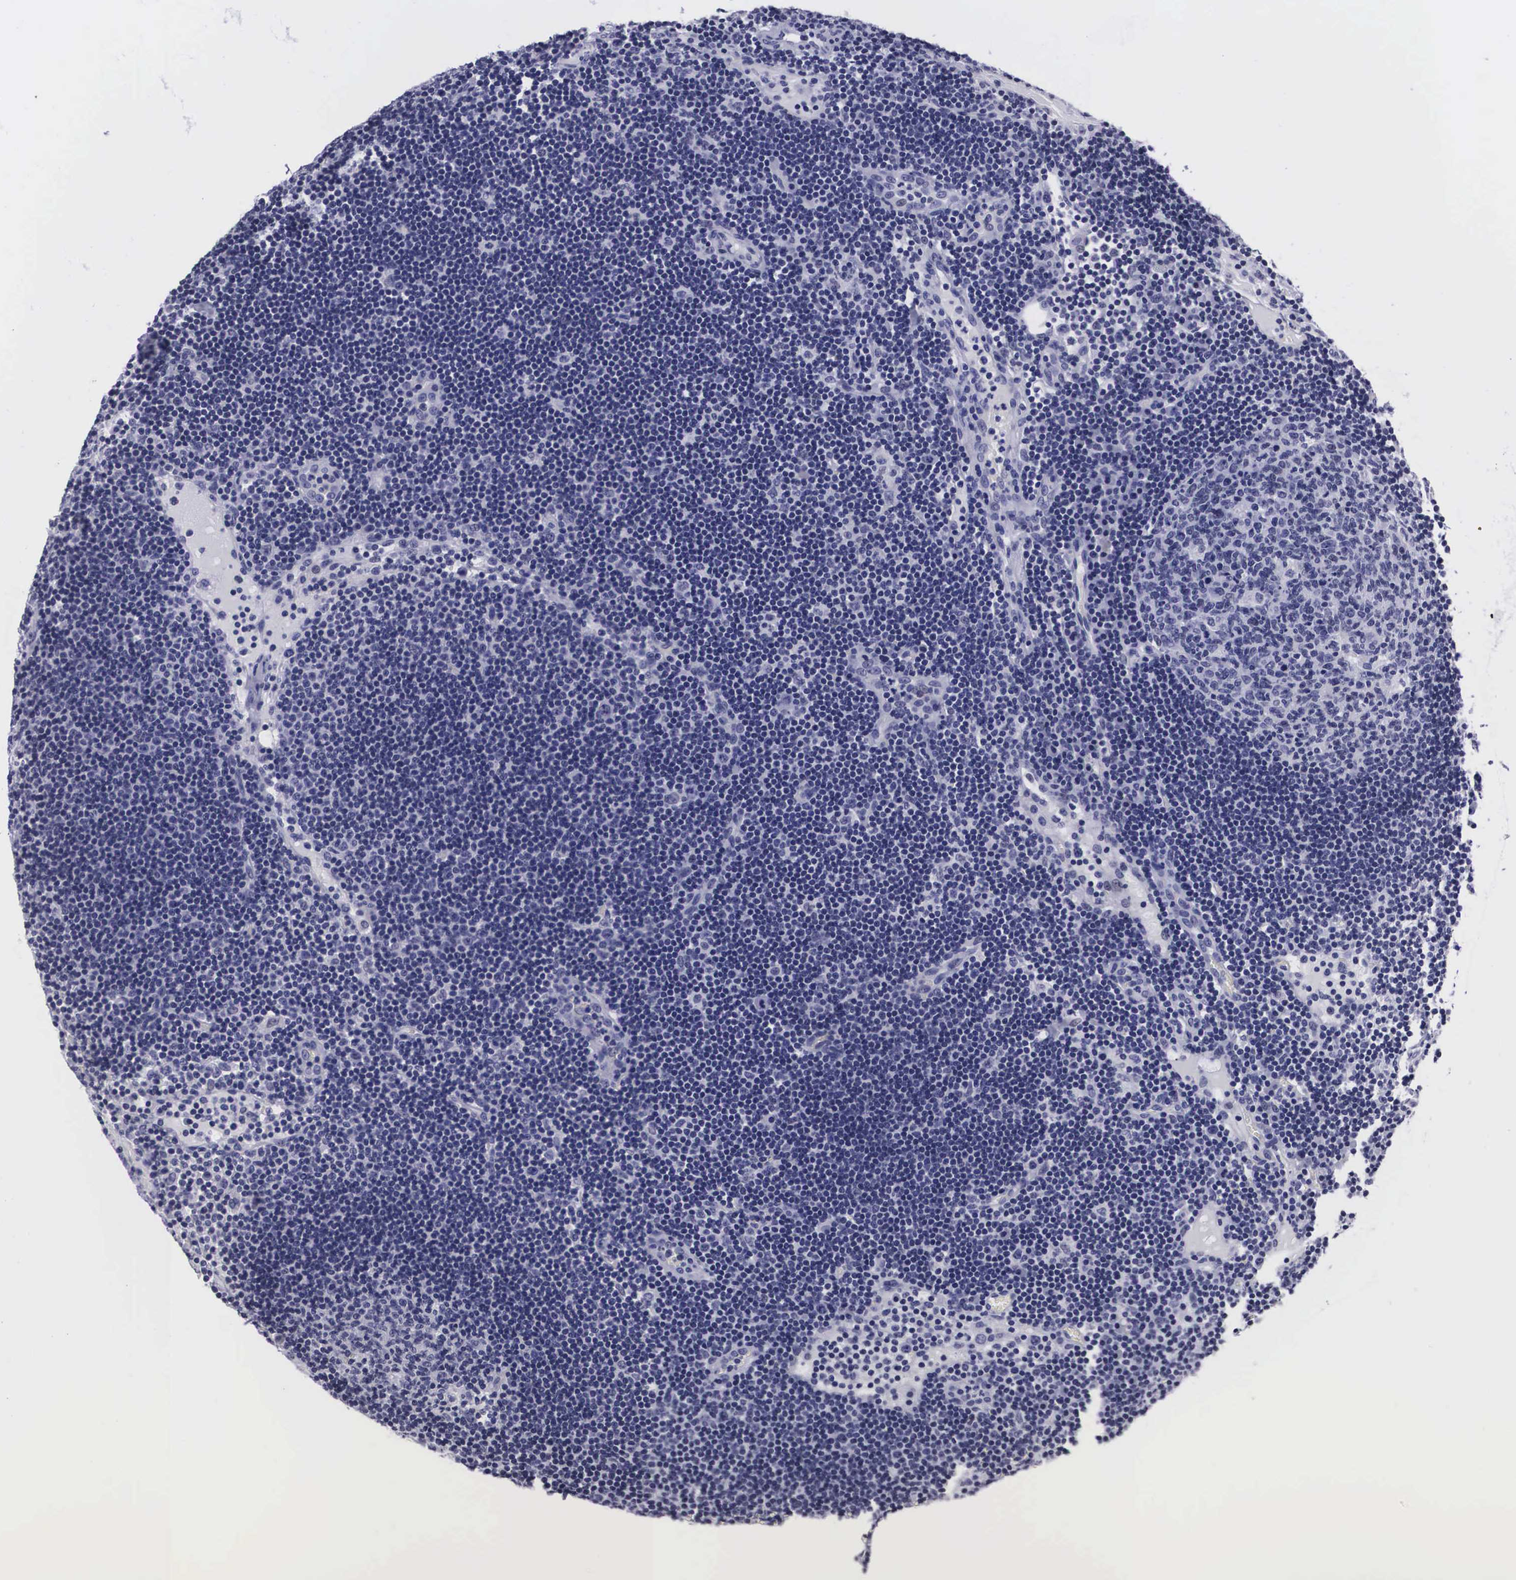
{"staining": {"intensity": "negative", "quantity": "none", "location": "none"}, "tissue": "lymph node", "cell_type": "Germinal center cells", "image_type": "normal", "snomed": [{"axis": "morphology", "description": "Normal tissue, NOS"}, {"axis": "topography", "description": "Lymph node"}], "caption": "A high-resolution image shows immunohistochemistry staining of normal lymph node, which reveals no significant positivity in germinal center cells.", "gene": "C22orf31", "patient": {"sex": "male", "age": 54}}